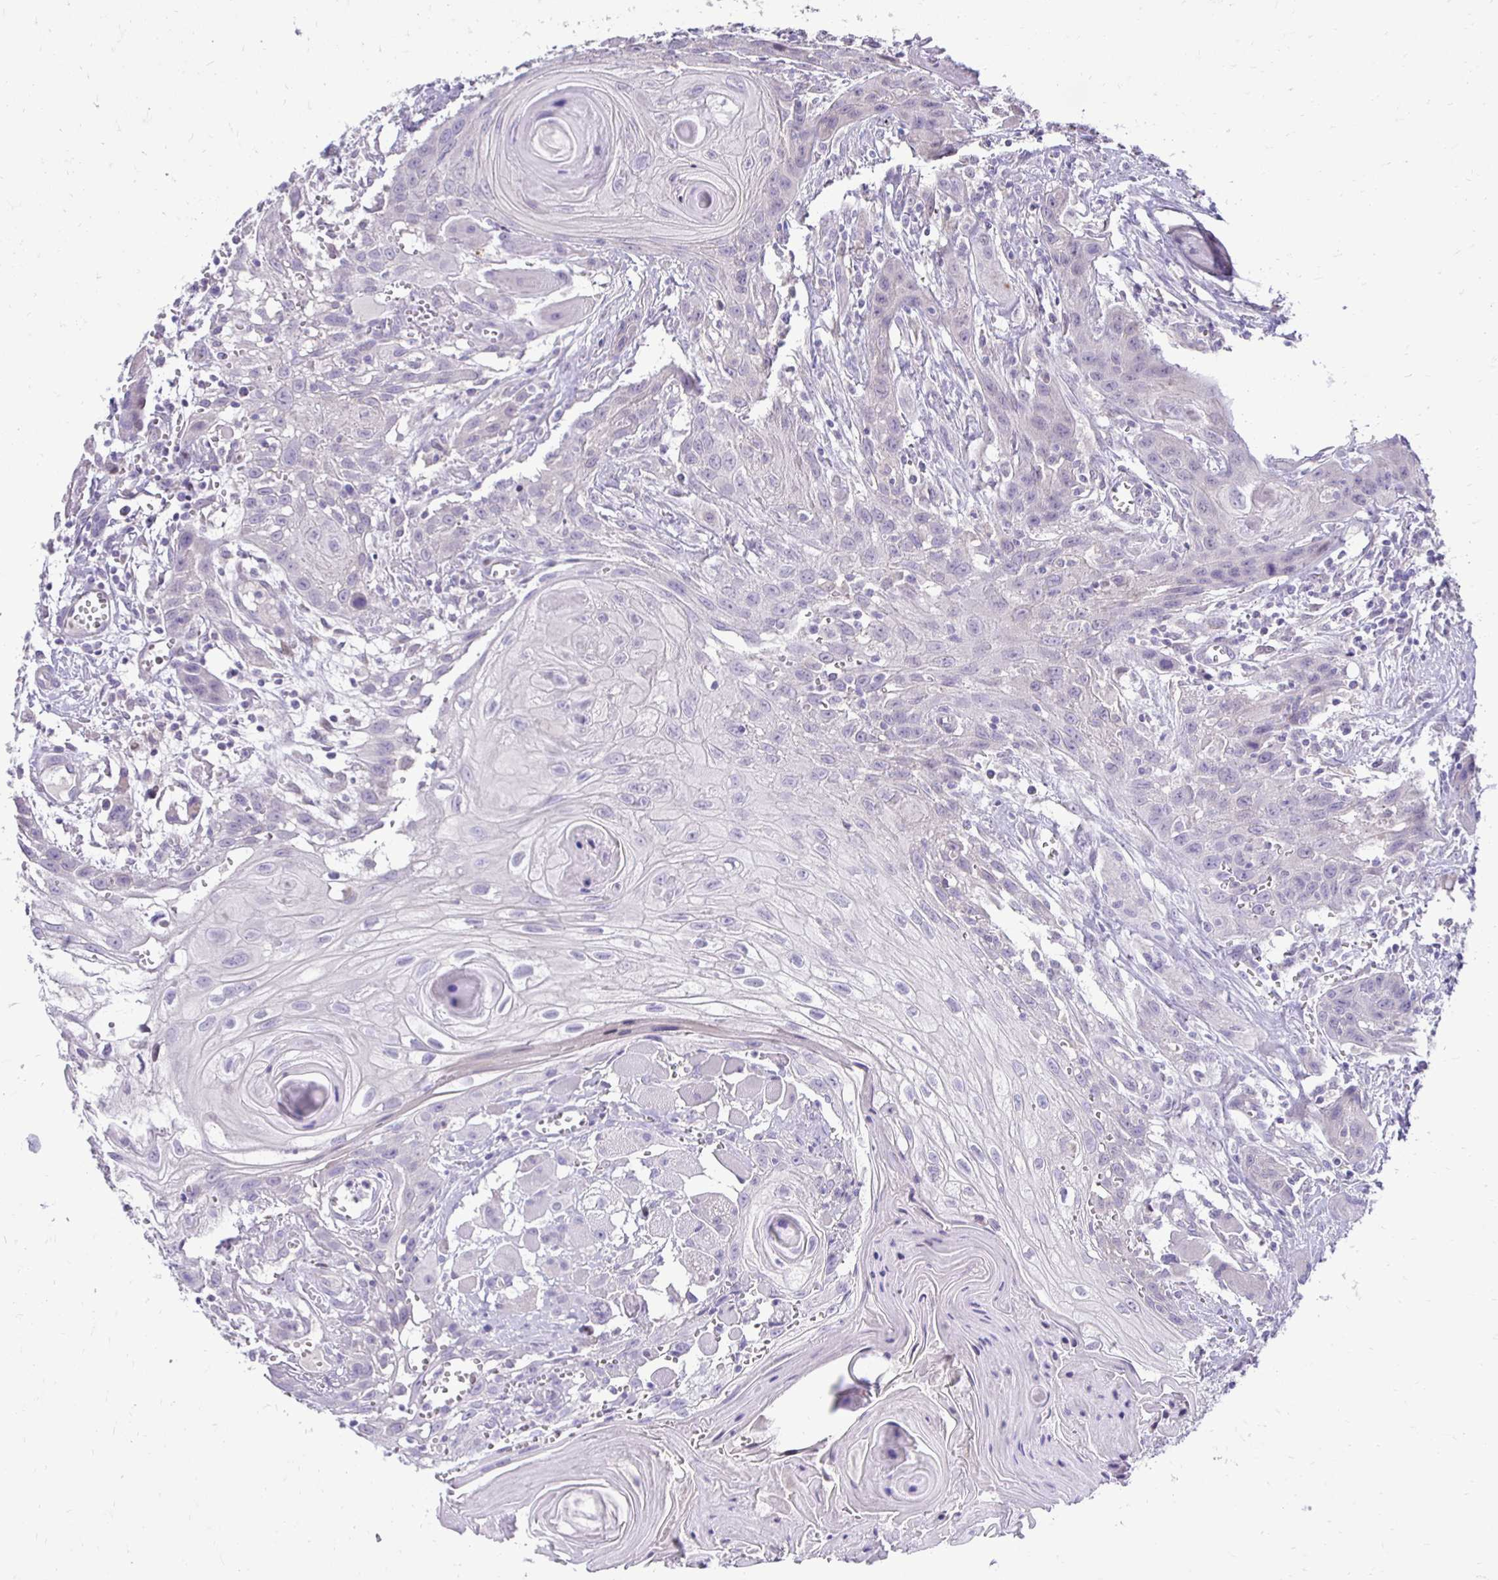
{"staining": {"intensity": "negative", "quantity": "none", "location": "none"}, "tissue": "head and neck cancer", "cell_type": "Tumor cells", "image_type": "cancer", "snomed": [{"axis": "morphology", "description": "Squamous cell carcinoma, NOS"}, {"axis": "topography", "description": "Oral tissue"}, {"axis": "topography", "description": "Head-Neck"}], "caption": "Squamous cell carcinoma (head and neck) was stained to show a protein in brown. There is no significant staining in tumor cells.", "gene": "GAS2", "patient": {"sex": "male", "age": 58}}